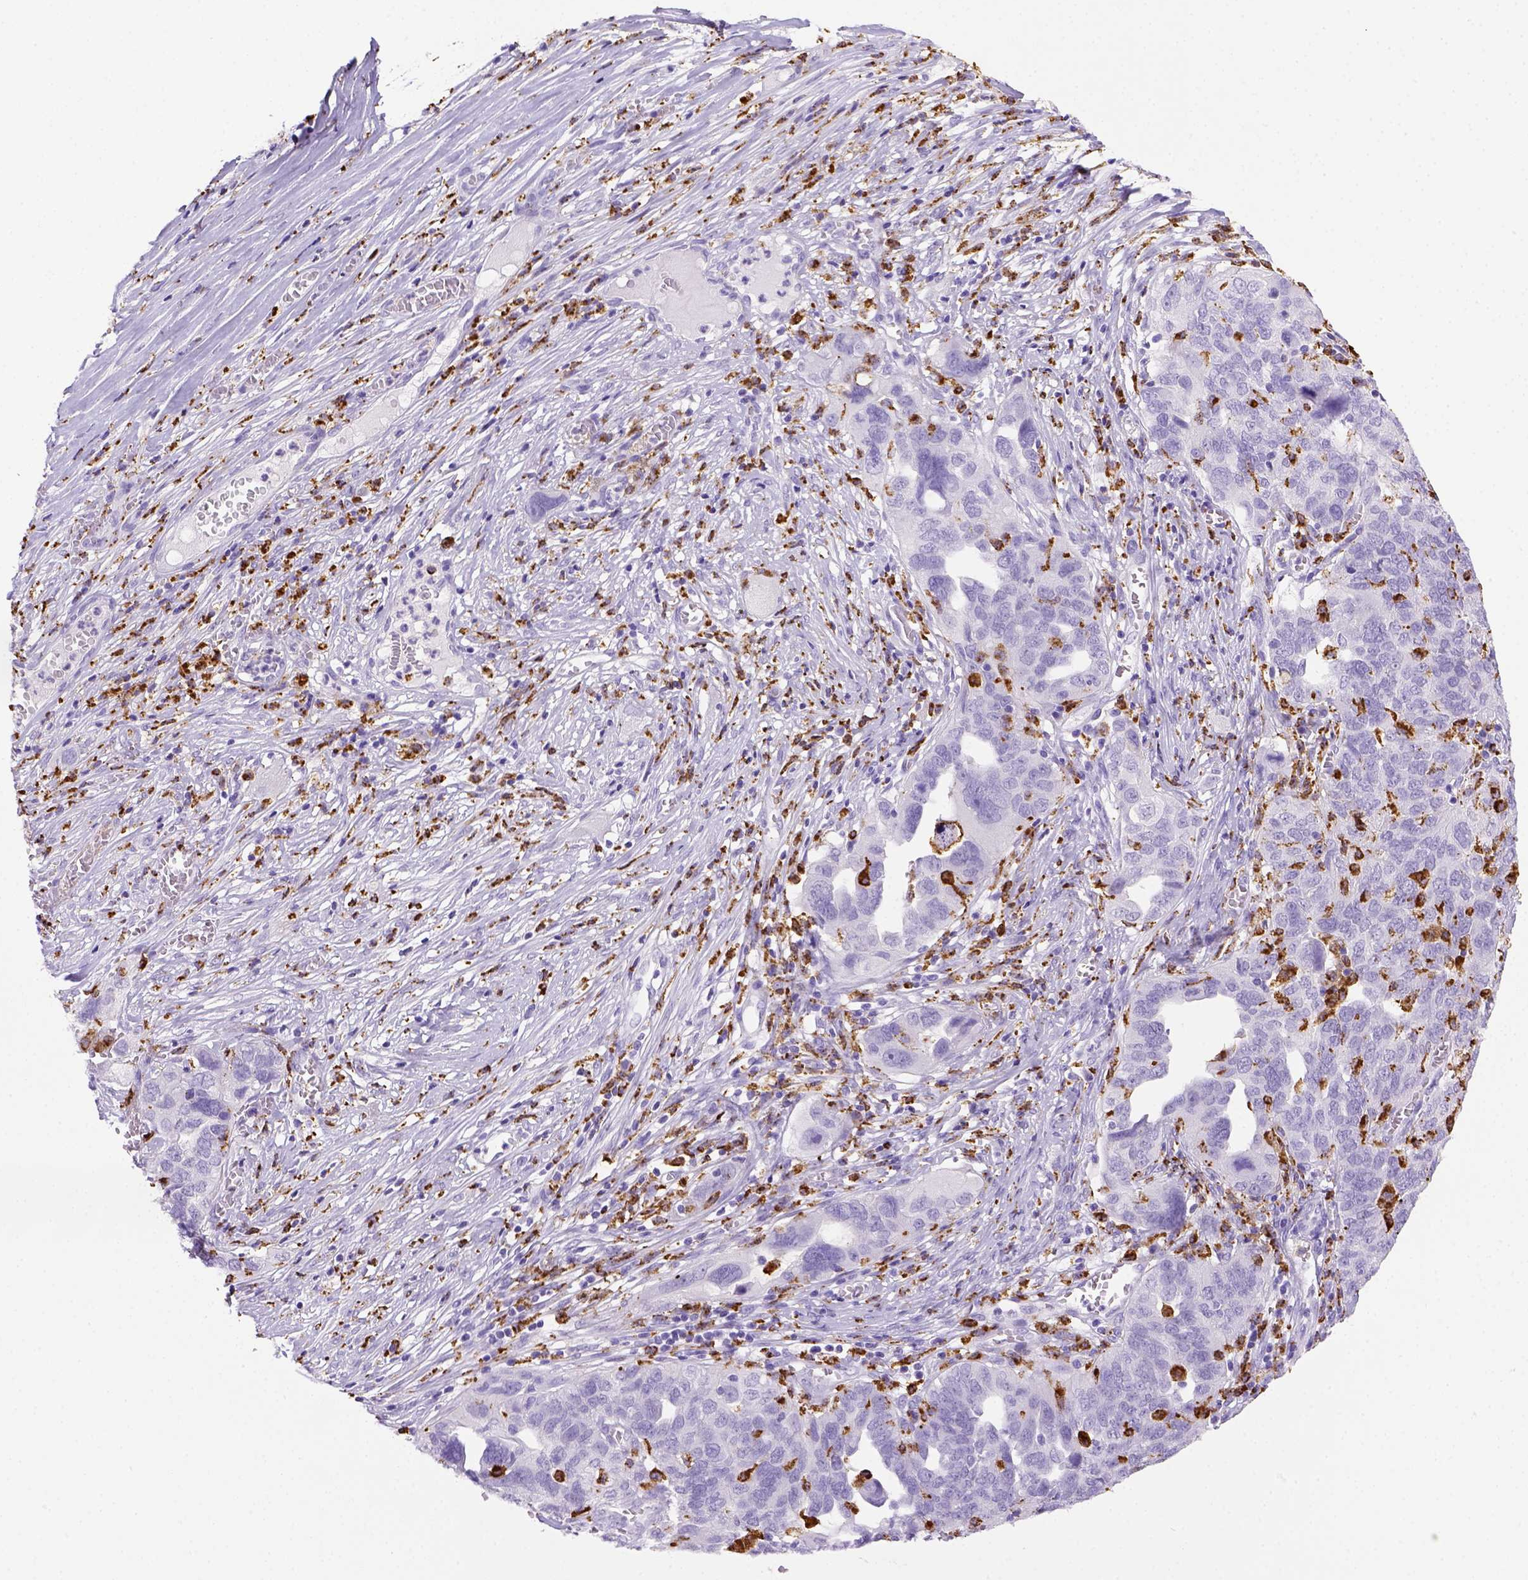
{"staining": {"intensity": "negative", "quantity": "none", "location": "none"}, "tissue": "ovarian cancer", "cell_type": "Tumor cells", "image_type": "cancer", "snomed": [{"axis": "morphology", "description": "Carcinoma, endometroid"}, {"axis": "topography", "description": "Soft tissue"}, {"axis": "topography", "description": "Ovary"}], "caption": "Immunohistochemistry of endometroid carcinoma (ovarian) reveals no positivity in tumor cells.", "gene": "CD68", "patient": {"sex": "female", "age": 52}}